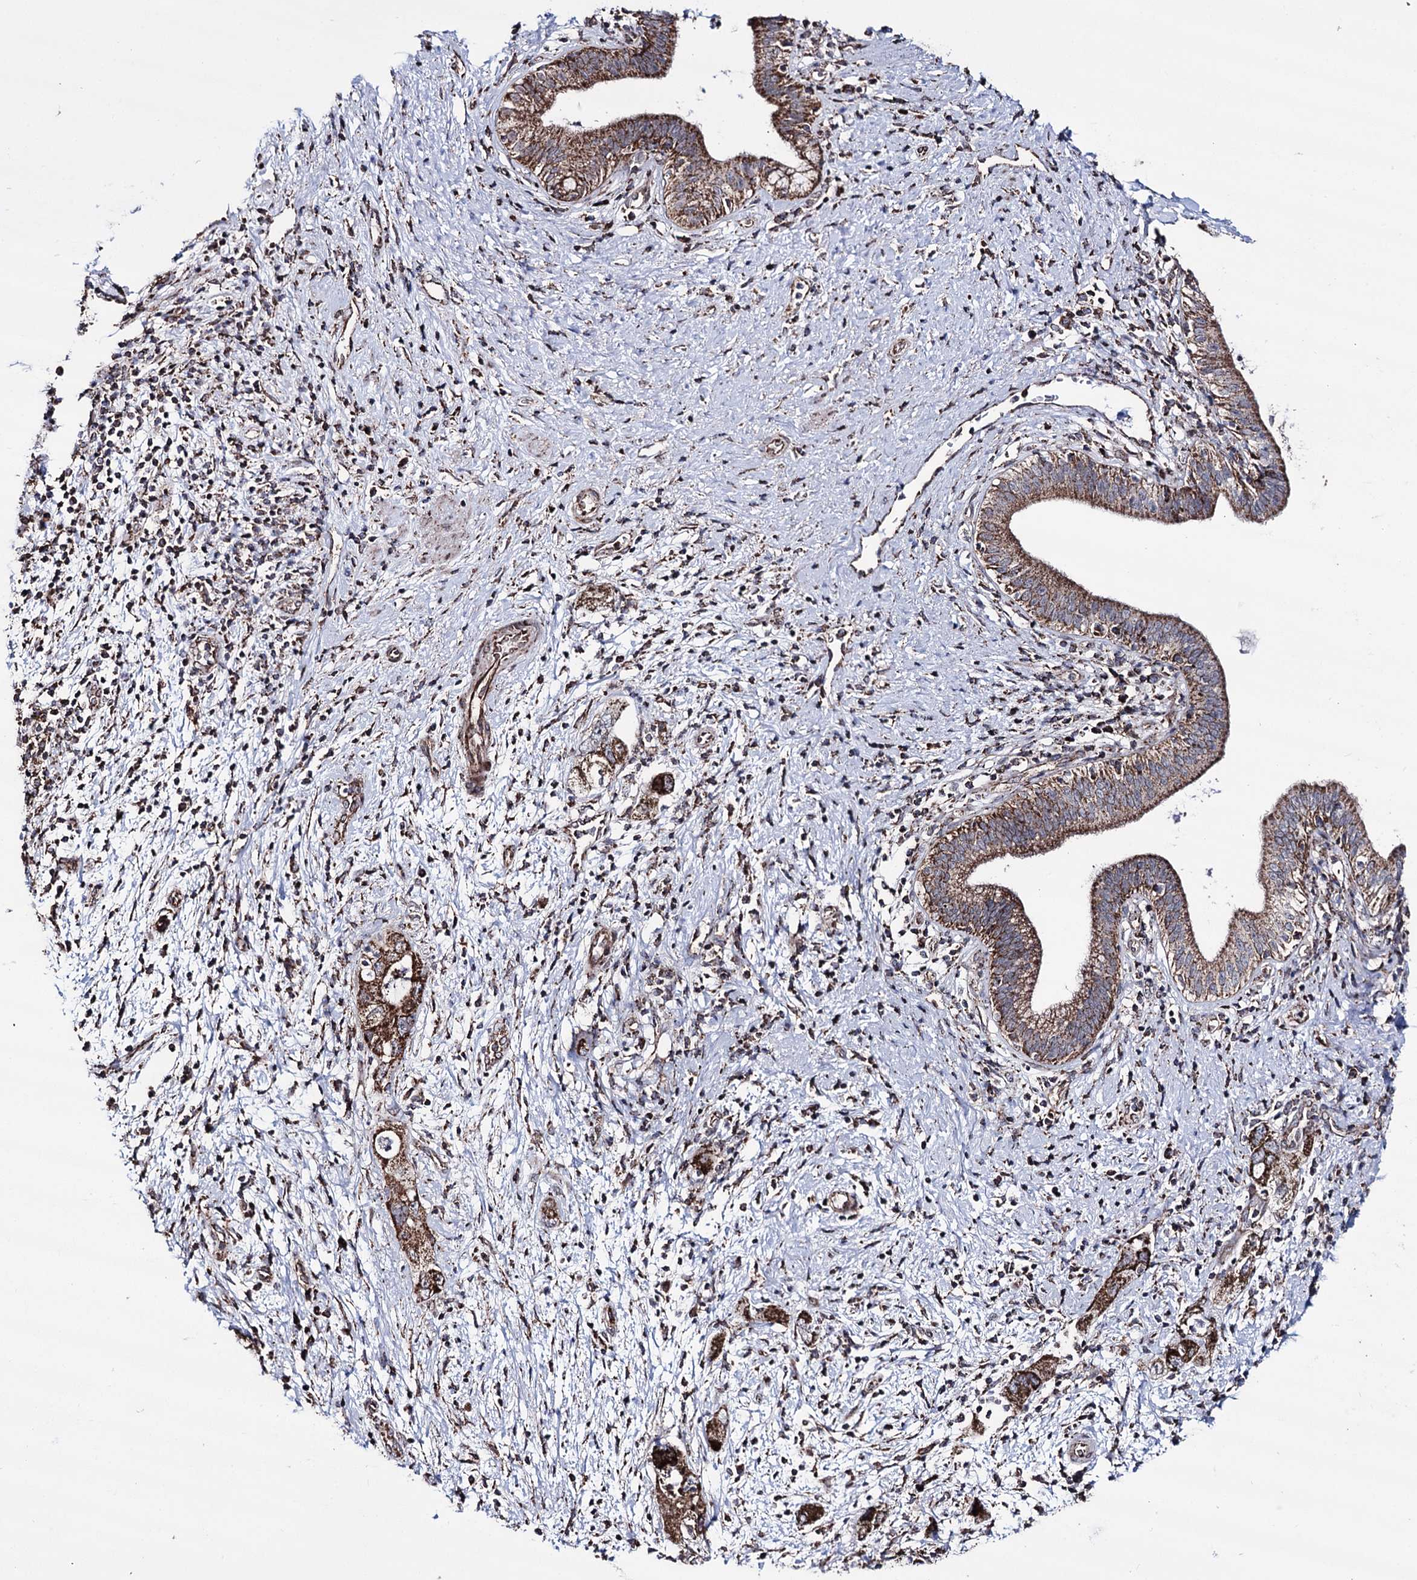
{"staining": {"intensity": "strong", "quantity": ">75%", "location": "cytoplasmic/membranous"}, "tissue": "pancreatic cancer", "cell_type": "Tumor cells", "image_type": "cancer", "snomed": [{"axis": "morphology", "description": "Adenocarcinoma, NOS"}, {"axis": "topography", "description": "Pancreas"}], "caption": "Strong cytoplasmic/membranous staining is present in approximately >75% of tumor cells in pancreatic cancer. (Stains: DAB (3,3'-diaminobenzidine) in brown, nuclei in blue, Microscopy: brightfield microscopy at high magnification).", "gene": "CREB3L4", "patient": {"sex": "female", "age": 73}}